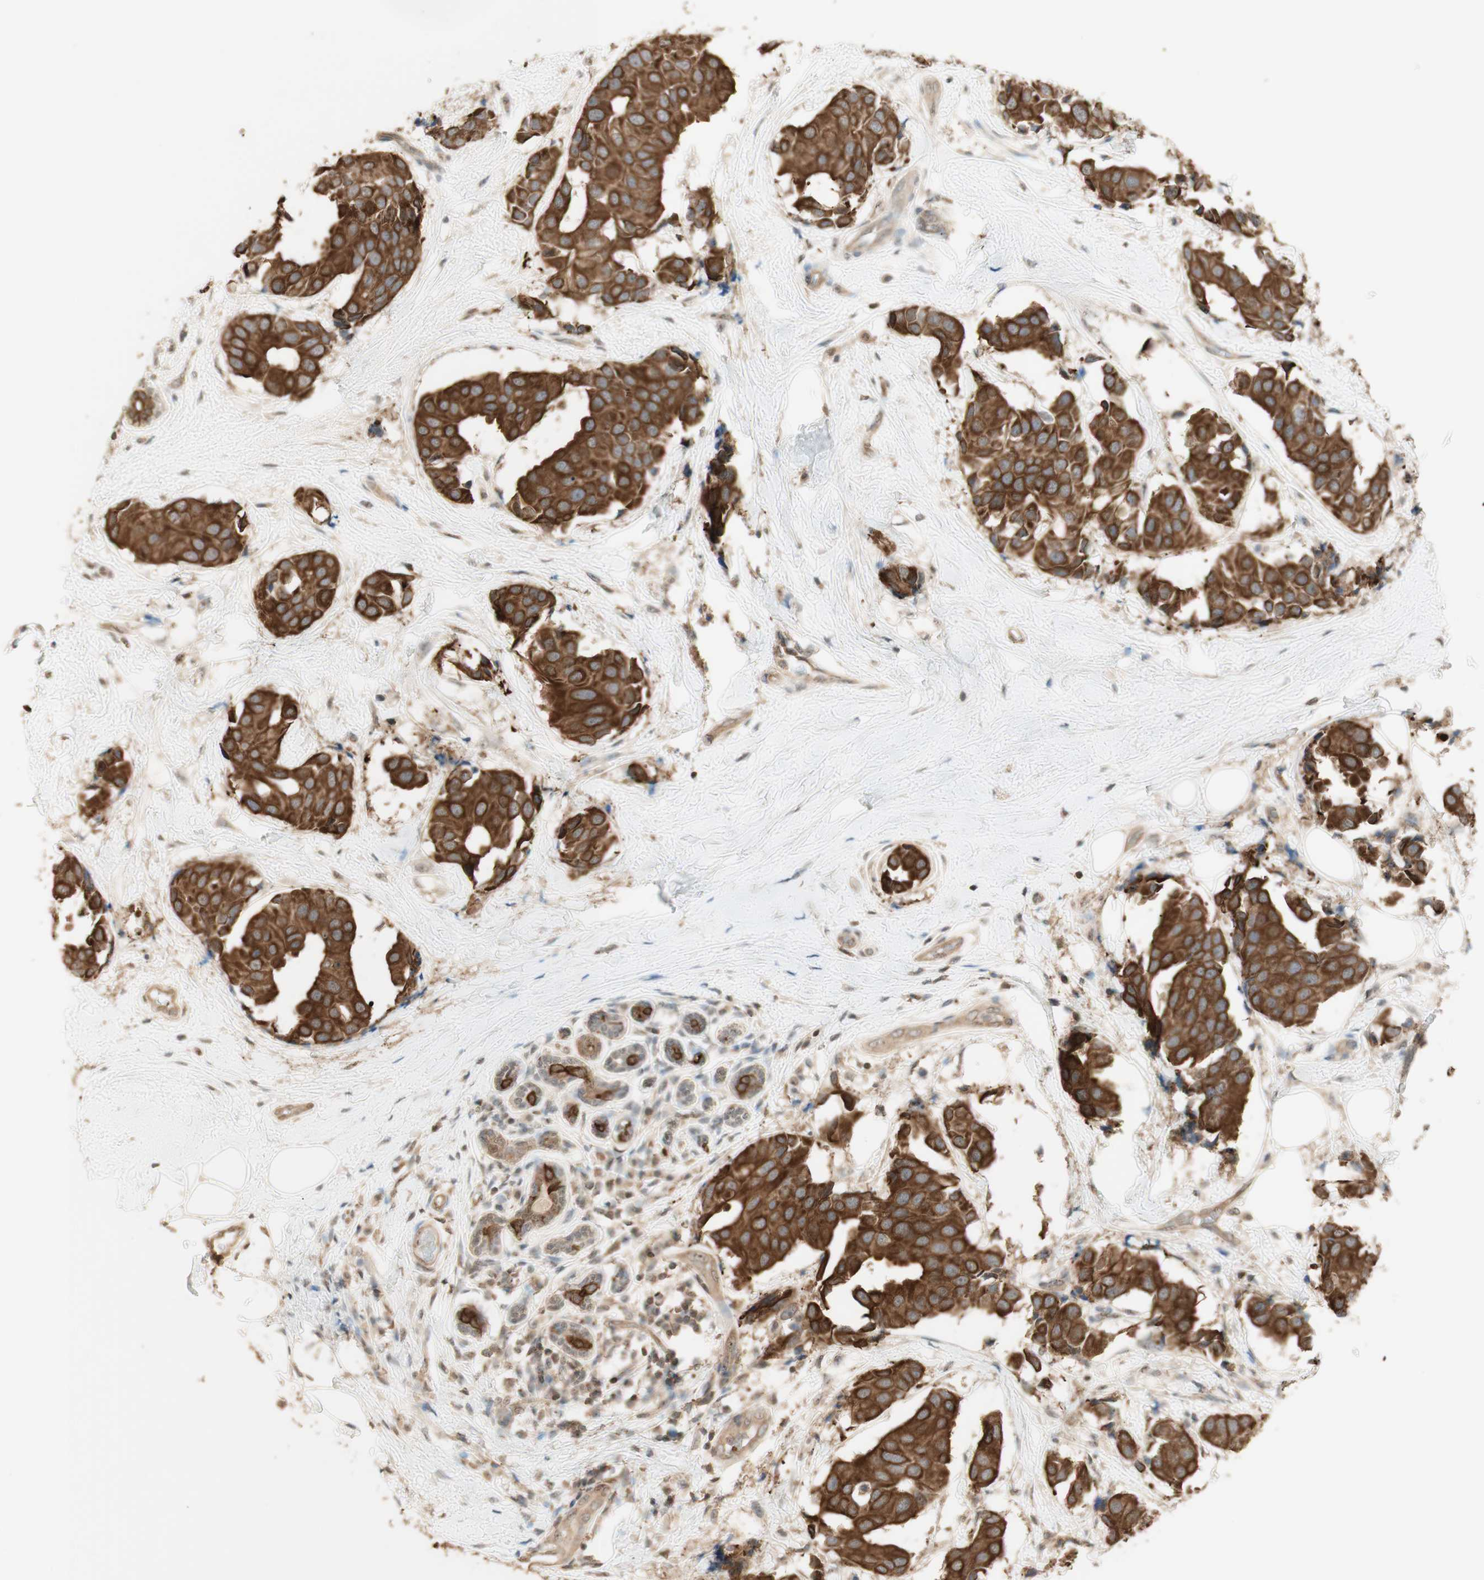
{"staining": {"intensity": "strong", "quantity": ">75%", "location": "cytoplasmic/membranous"}, "tissue": "breast cancer", "cell_type": "Tumor cells", "image_type": "cancer", "snomed": [{"axis": "morphology", "description": "Normal tissue, NOS"}, {"axis": "morphology", "description": "Duct carcinoma"}, {"axis": "topography", "description": "Breast"}], "caption": "Breast cancer stained with a protein marker shows strong staining in tumor cells.", "gene": "SPINT2", "patient": {"sex": "female", "age": 39}}